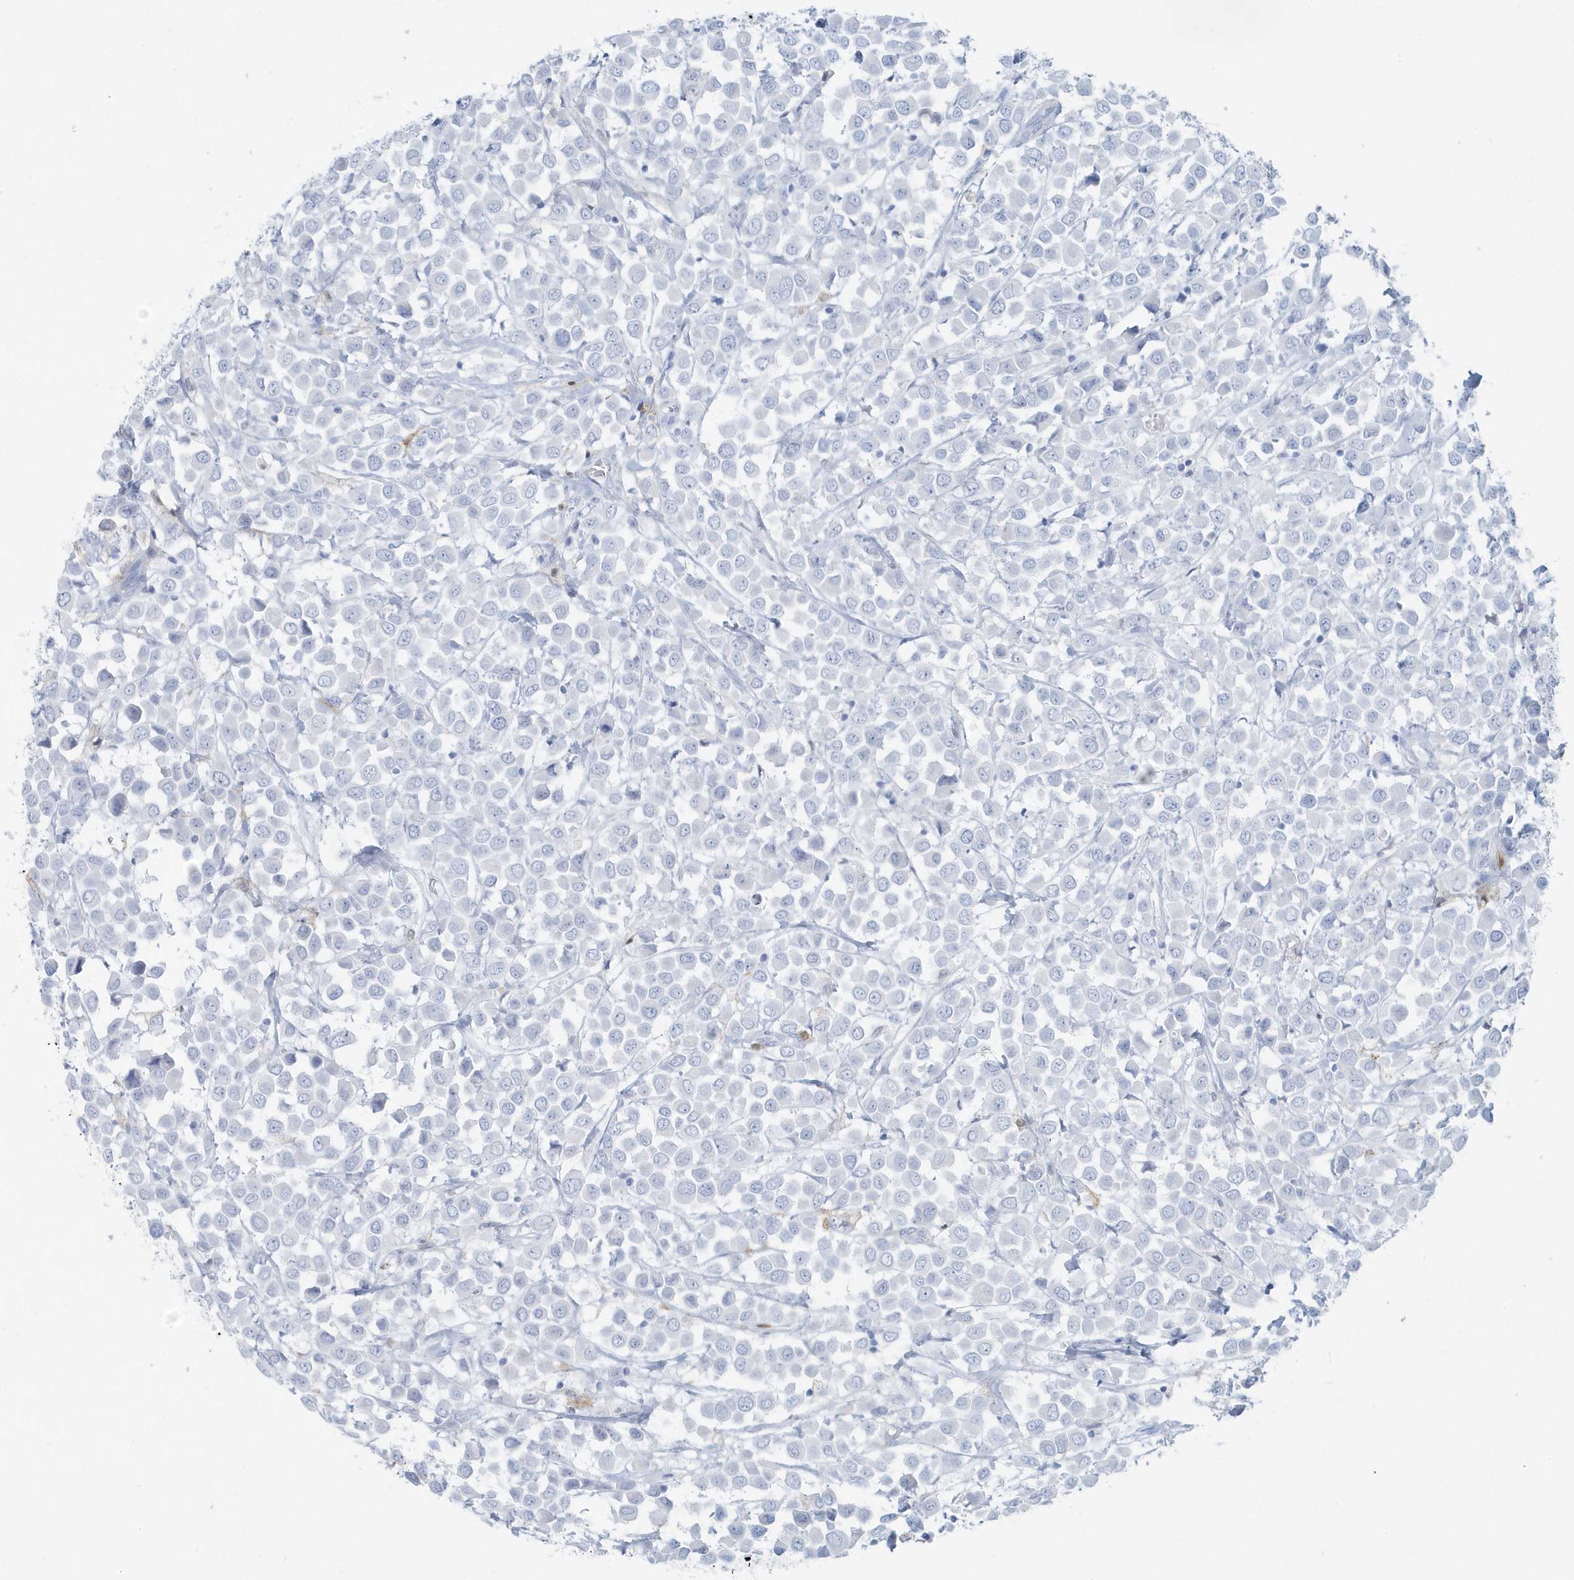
{"staining": {"intensity": "negative", "quantity": "none", "location": "none"}, "tissue": "breast cancer", "cell_type": "Tumor cells", "image_type": "cancer", "snomed": [{"axis": "morphology", "description": "Duct carcinoma"}, {"axis": "topography", "description": "Breast"}], "caption": "Tumor cells are negative for brown protein staining in breast infiltrating ductal carcinoma. The staining was performed using DAB (3,3'-diaminobenzidine) to visualize the protein expression in brown, while the nuclei were stained in blue with hematoxylin (Magnification: 20x).", "gene": "FAM98A", "patient": {"sex": "female", "age": 61}}